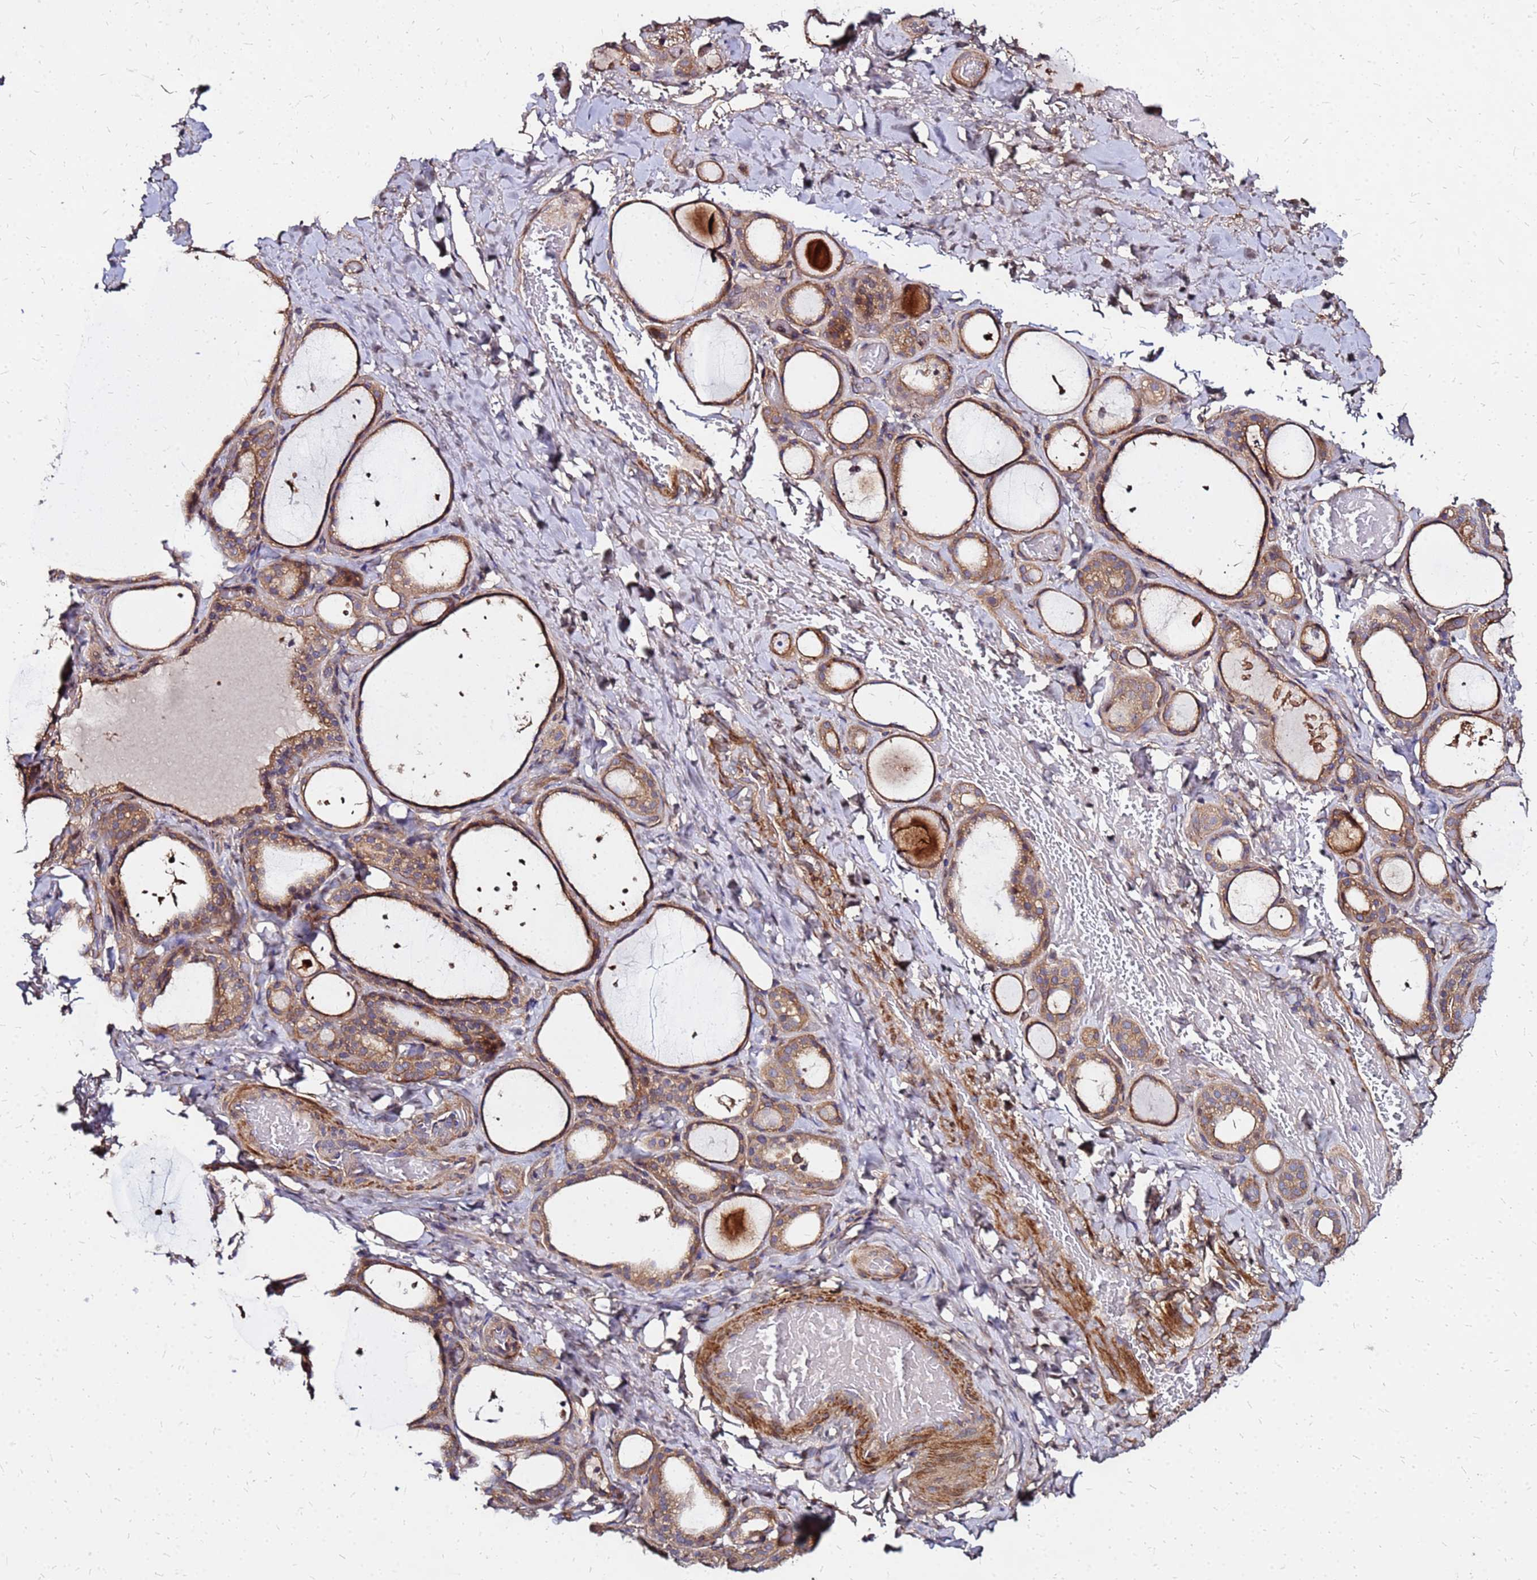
{"staining": {"intensity": "moderate", "quantity": ">75%", "location": "cytoplasmic/membranous"}, "tissue": "thyroid gland", "cell_type": "Glandular cells", "image_type": "normal", "snomed": [{"axis": "morphology", "description": "Normal tissue, NOS"}, {"axis": "topography", "description": "Thyroid gland"}], "caption": "Glandular cells exhibit medium levels of moderate cytoplasmic/membranous staining in about >75% of cells in benign thyroid gland.", "gene": "CYBC1", "patient": {"sex": "female", "age": 44}}